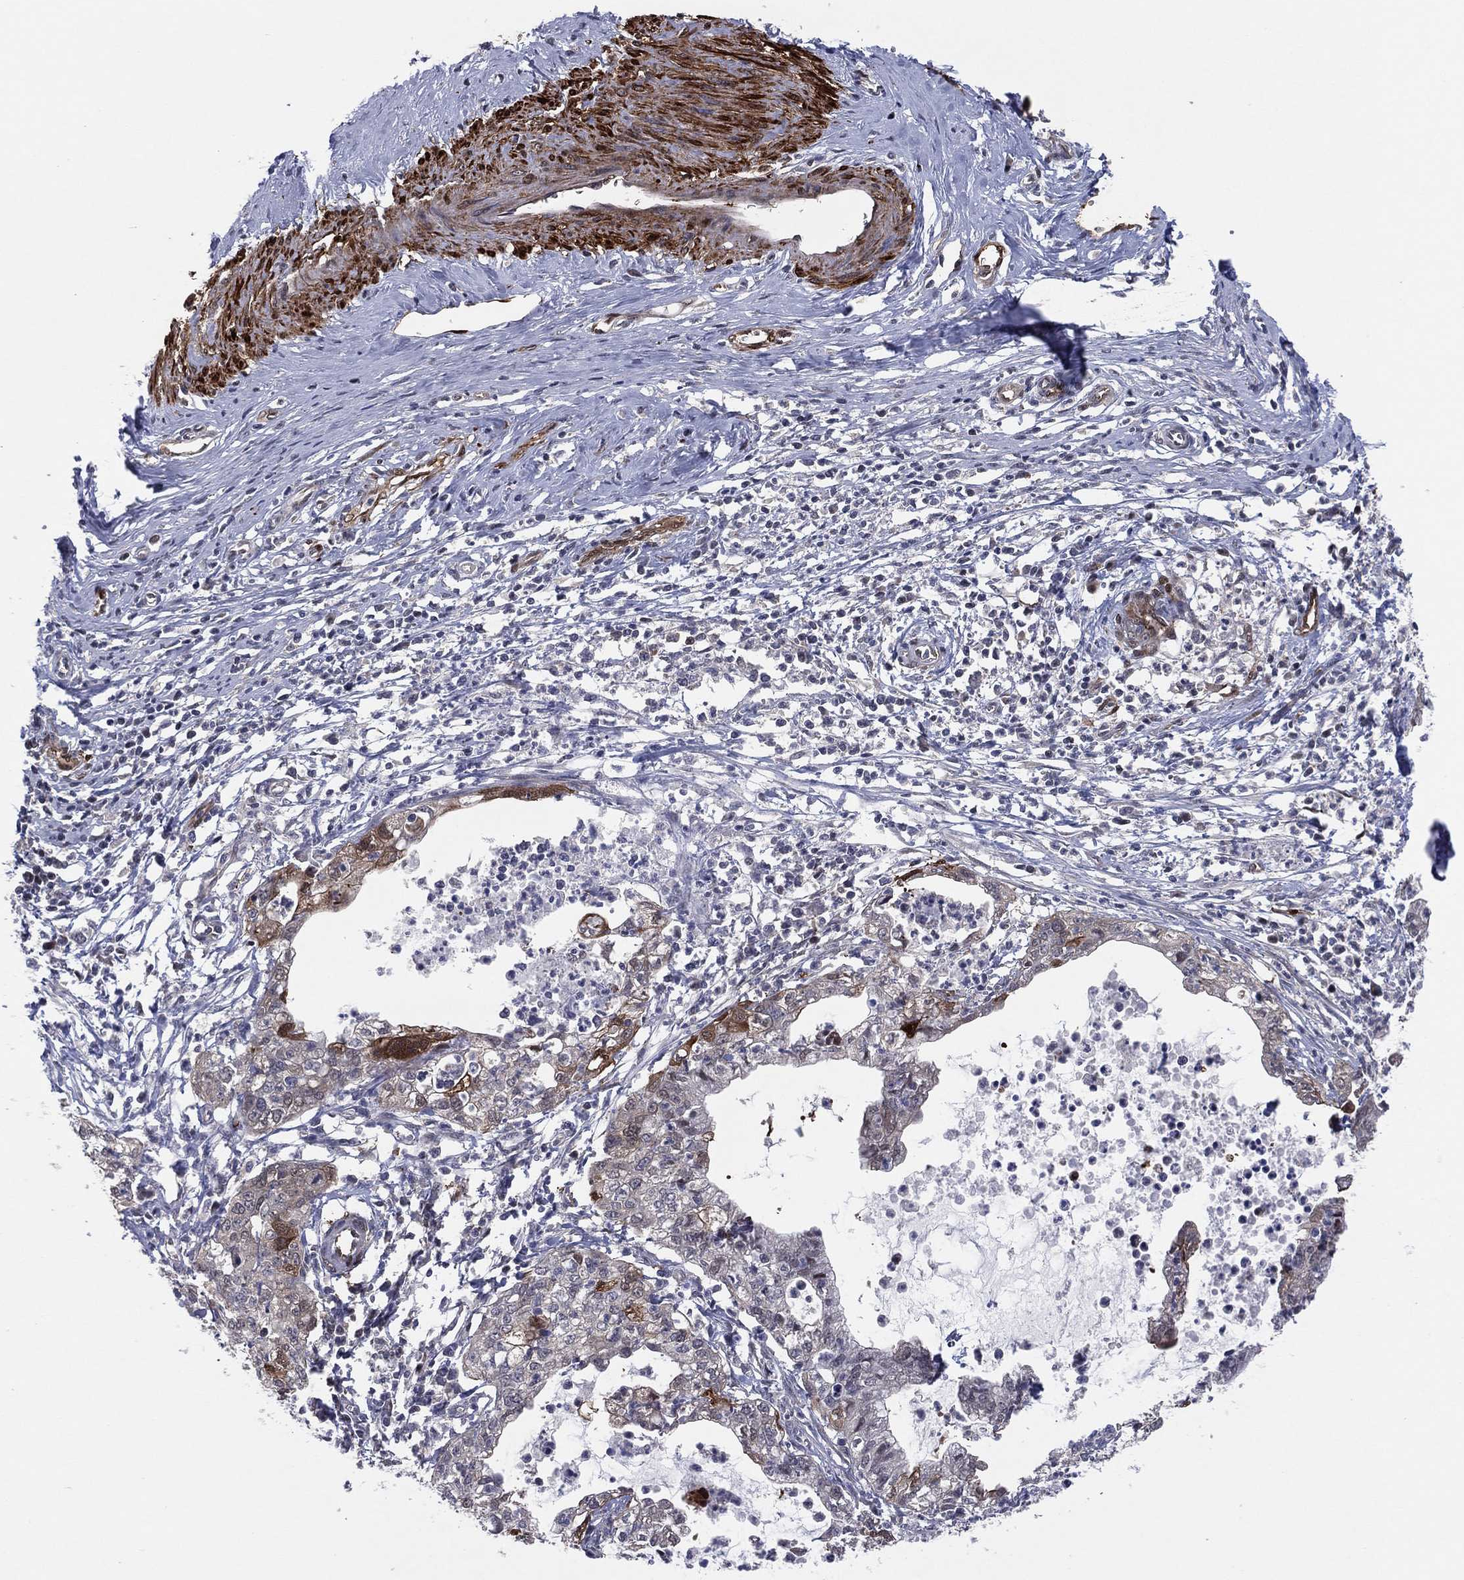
{"staining": {"intensity": "moderate", "quantity": "<25%", "location": "cytoplasmic/membranous"}, "tissue": "cervical cancer", "cell_type": "Tumor cells", "image_type": "cancer", "snomed": [{"axis": "morphology", "description": "Normal tissue, NOS"}, {"axis": "morphology", "description": "Adenocarcinoma, NOS"}, {"axis": "topography", "description": "Cervix"}], "caption": "Protein analysis of cervical adenocarcinoma tissue exhibits moderate cytoplasmic/membranous expression in about <25% of tumor cells.", "gene": "SNCG", "patient": {"sex": "female", "age": 38}}